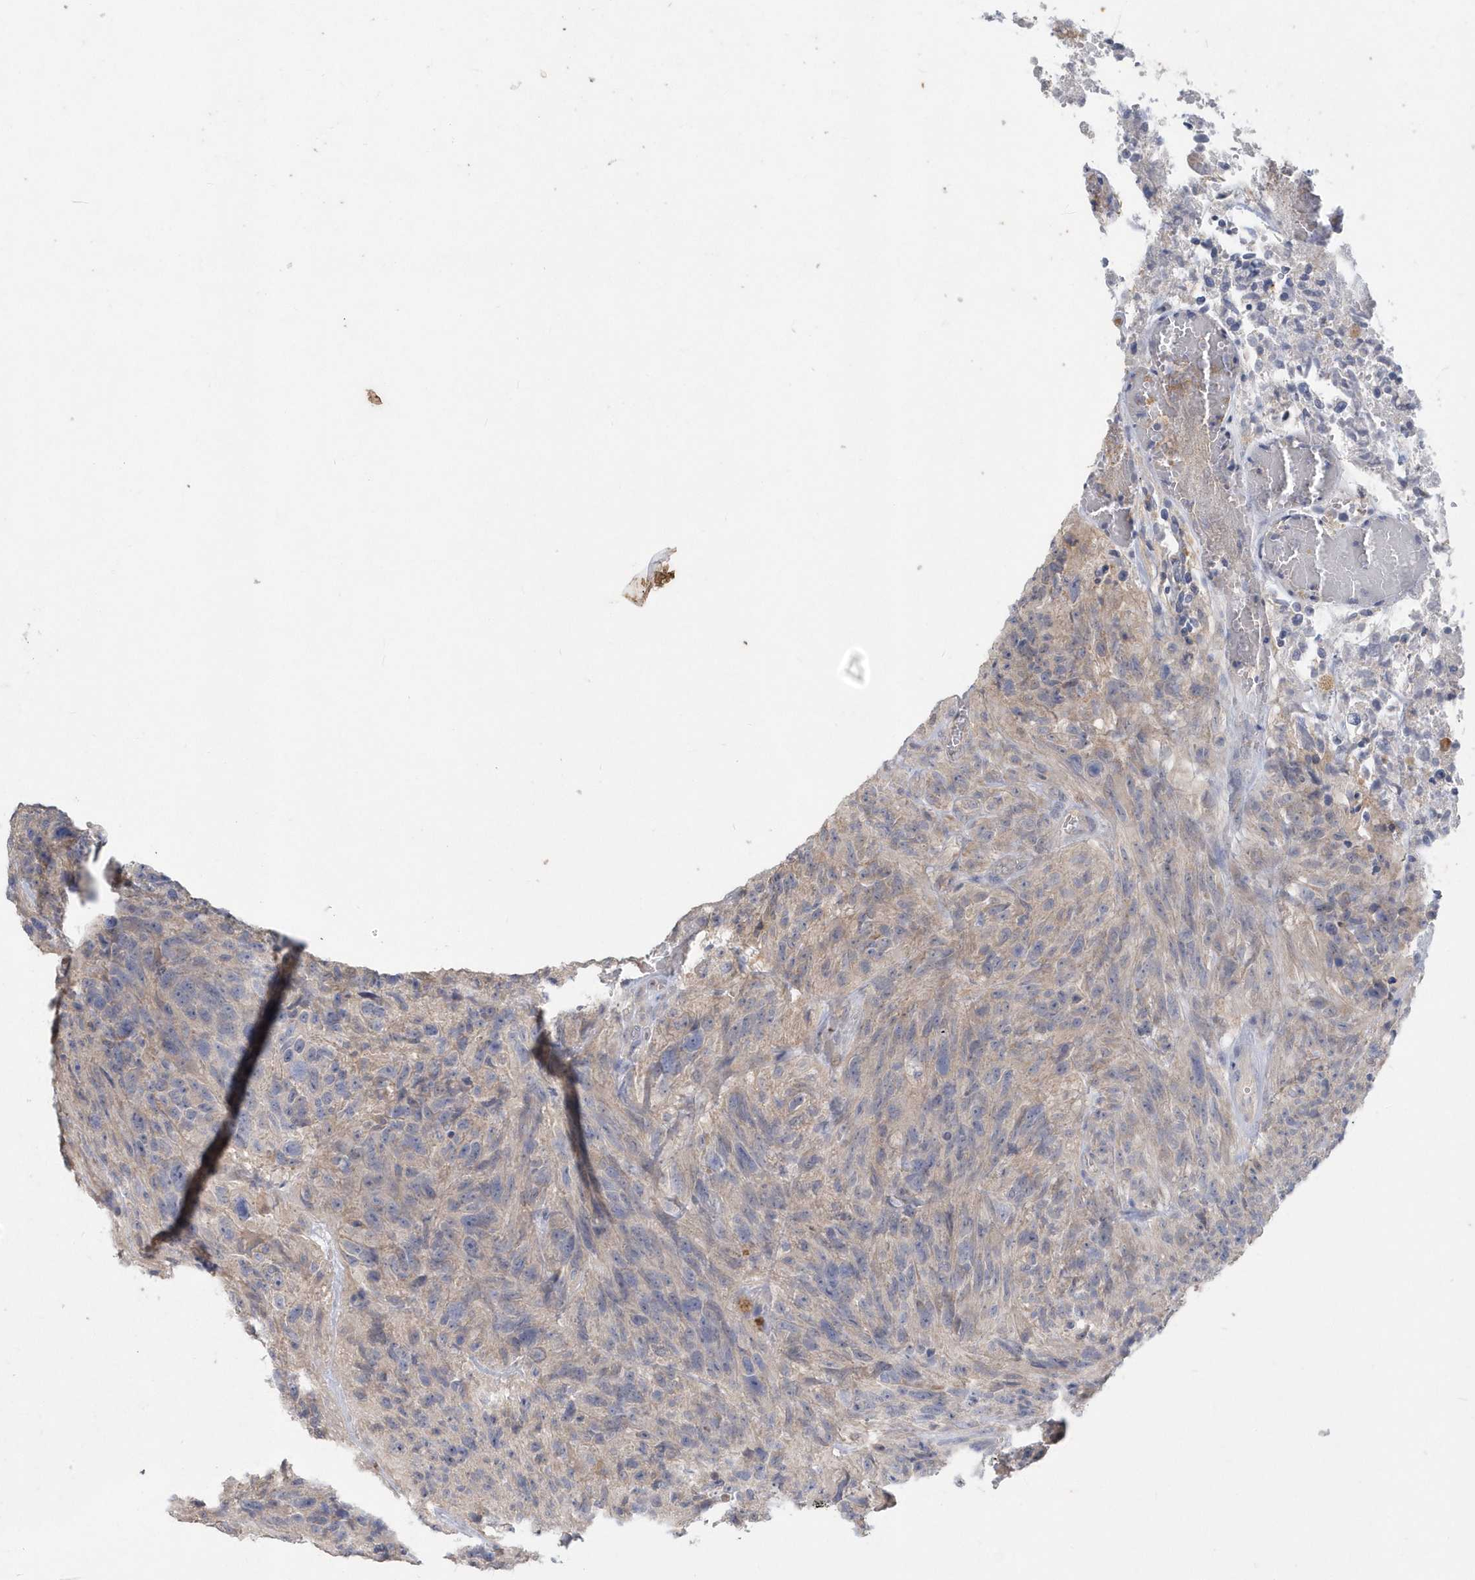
{"staining": {"intensity": "weak", "quantity": "<25%", "location": "cytoplasmic/membranous"}, "tissue": "glioma", "cell_type": "Tumor cells", "image_type": "cancer", "snomed": [{"axis": "morphology", "description": "Glioma, malignant, High grade"}, {"axis": "topography", "description": "Brain"}], "caption": "High magnification brightfield microscopy of glioma stained with DAB (3,3'-diaminobenzidine) (brown) and counterstained with hematoxylin (blue): tumor cells show no significant expression. (DAB (3,3'-diaminobenzidine) immunohistochemistry visualized using brightfield microscopy, high magnification).", "gene": "AKR7A2", "patient": {"sex": "male", "age": 69}}